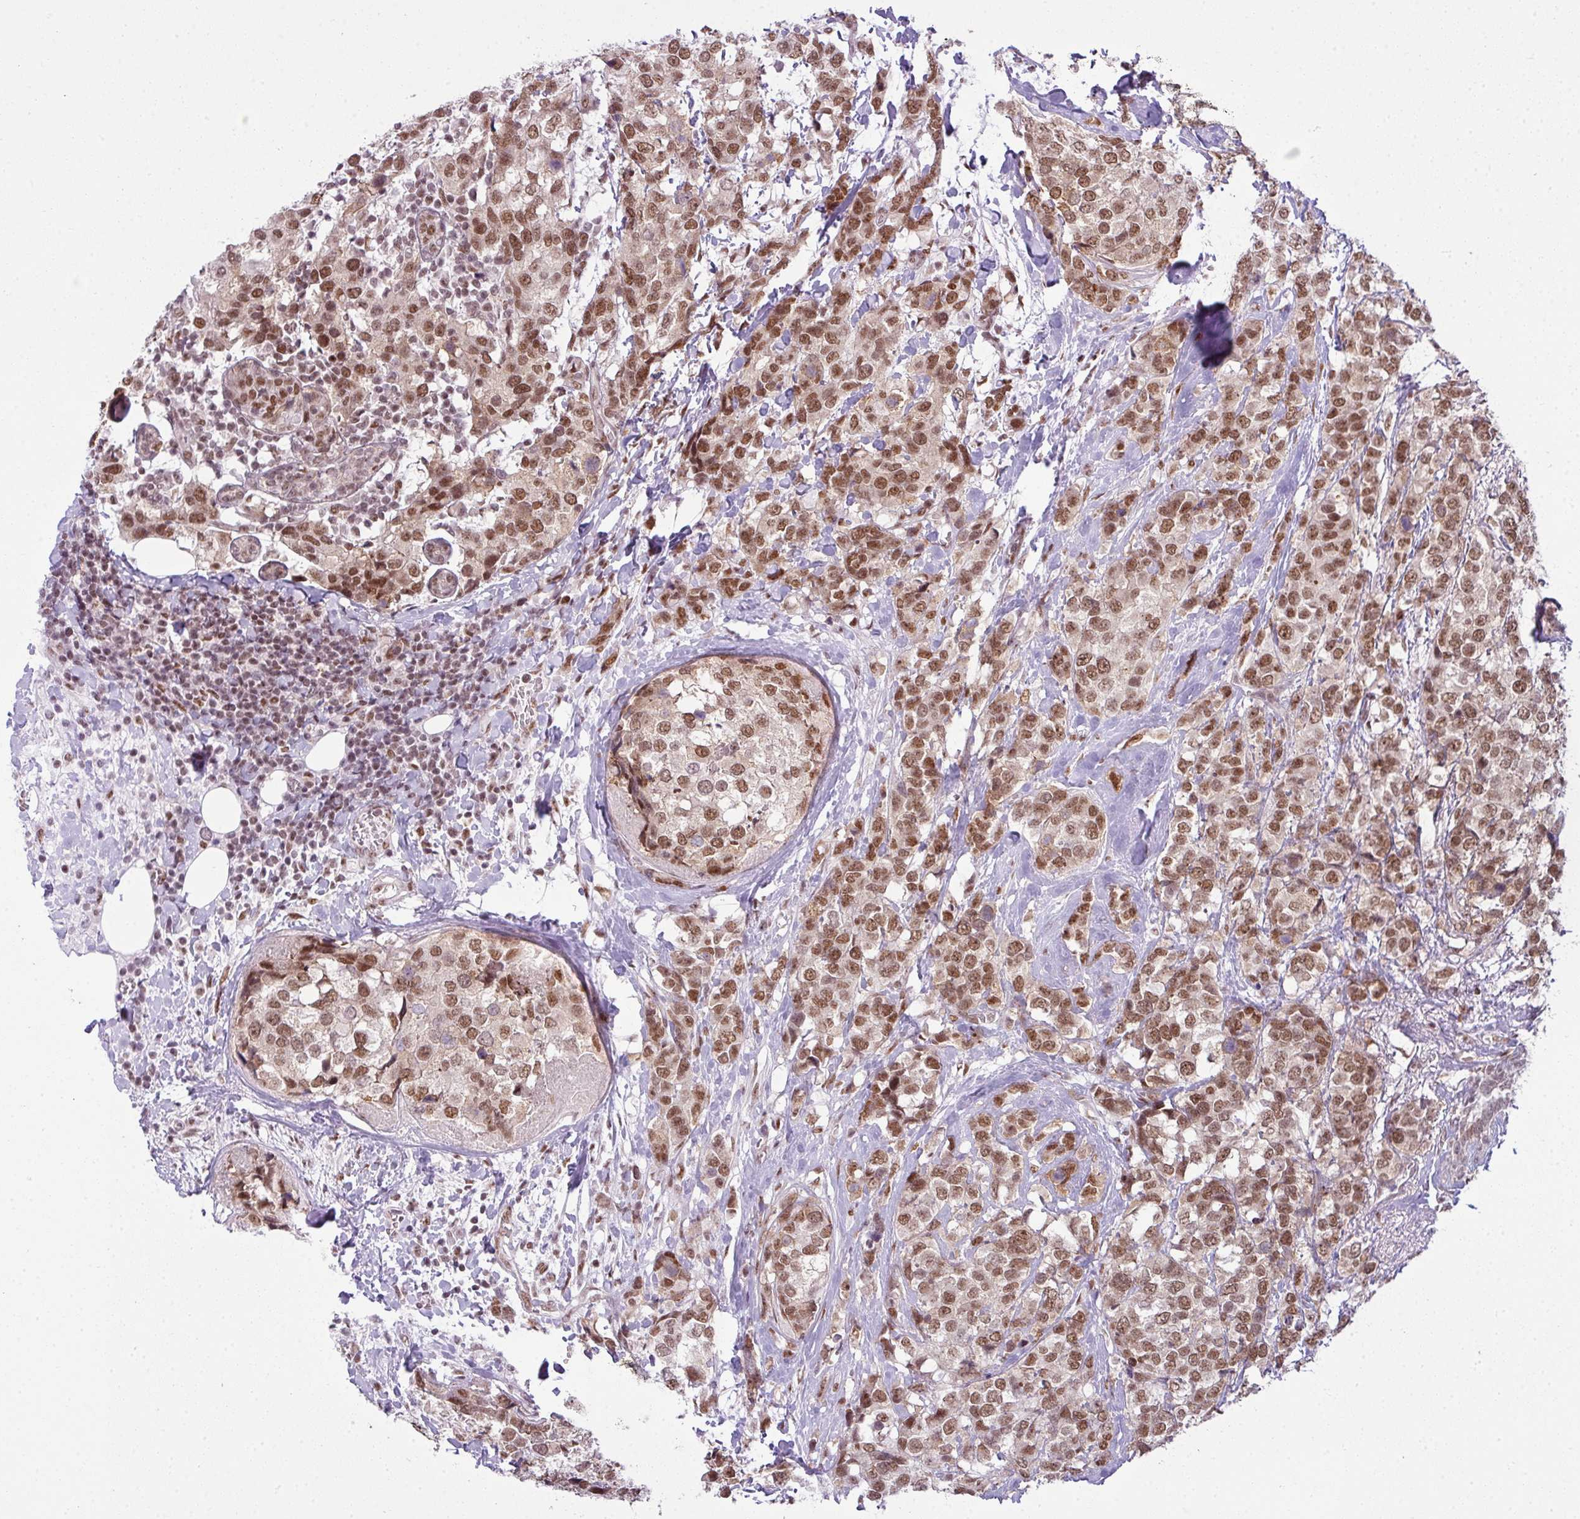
{"staining": {"intensity": "moderate", "quantity": ">75%", "location": "nuclear"}, "tissue": "breast cancer", "cell_type": "Tumor cells", "image_type": "cancer", "snomed": [{"axis": "morphology", "description": "Lobular carcinoma"}, {"axis": "topography", "description": "Breast"}], "caption": "High-power microscopy captured an immunohistochemistry image of breast cancer, revealing moderate nuclear expression in approximately >75% of tumor cells.", "gene": "ARL6IP4", "patient": {"sex": "female", "age": 59}}